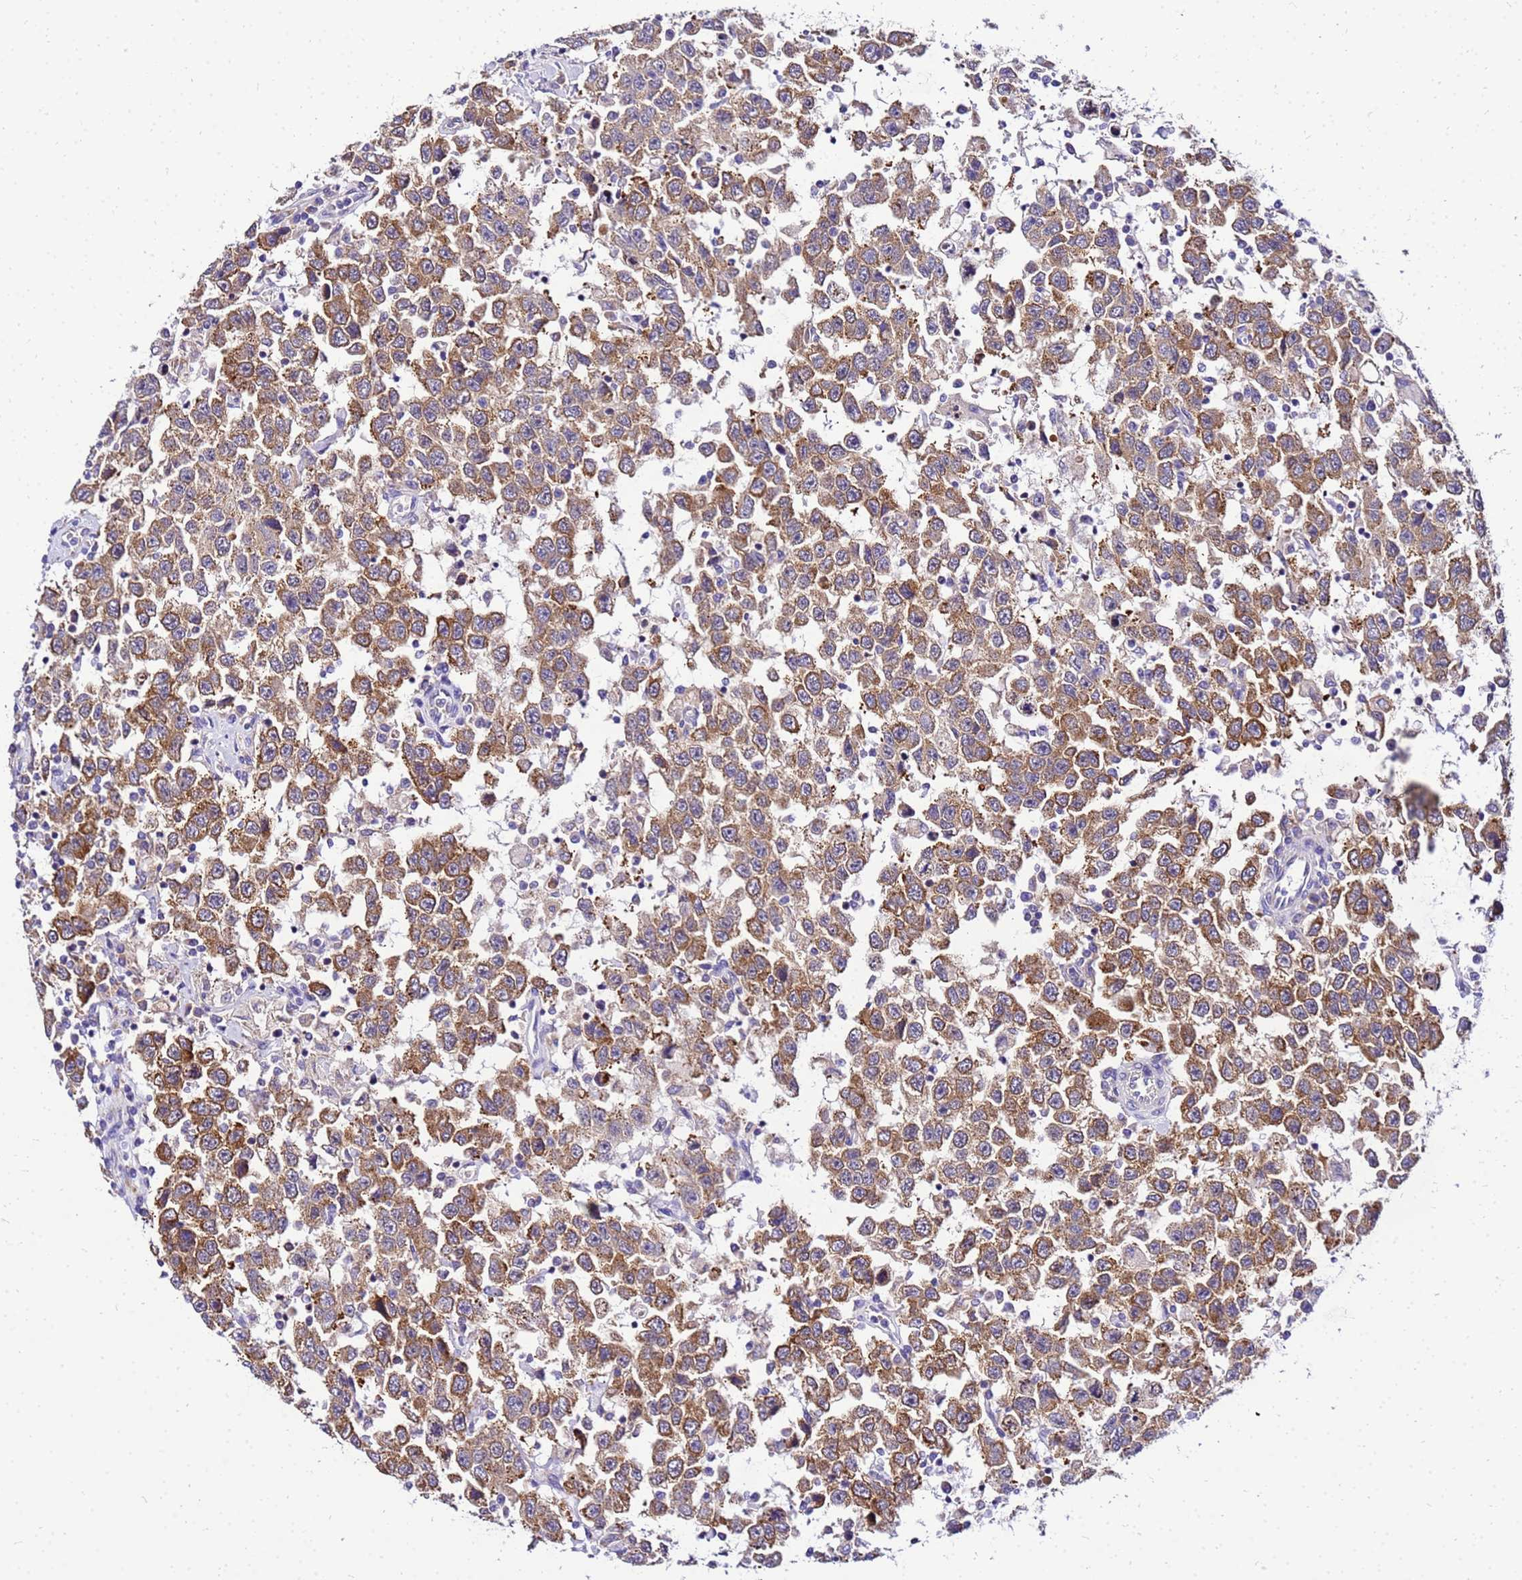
{"staining": {"intensity": "moderate", "quantity": ">75%", "location": "cytoplasmic/membranous"}, "tissue": "testis cancer", "cell_type": "Tumor cells", "image_type": "cancer", "snomed": [{"axis": "morphology", "description": "Seminoma, NOS"}, {"axis": "topography", "description": "Testis"}], "caption": "IHC of human seminoma (testis) demonstrates medium levels of moderate cytoplasmic/membranous staining in about >75% of tumor cells.", "gene": "HERC5", "patient": {"sex": "male", "age": 41}}